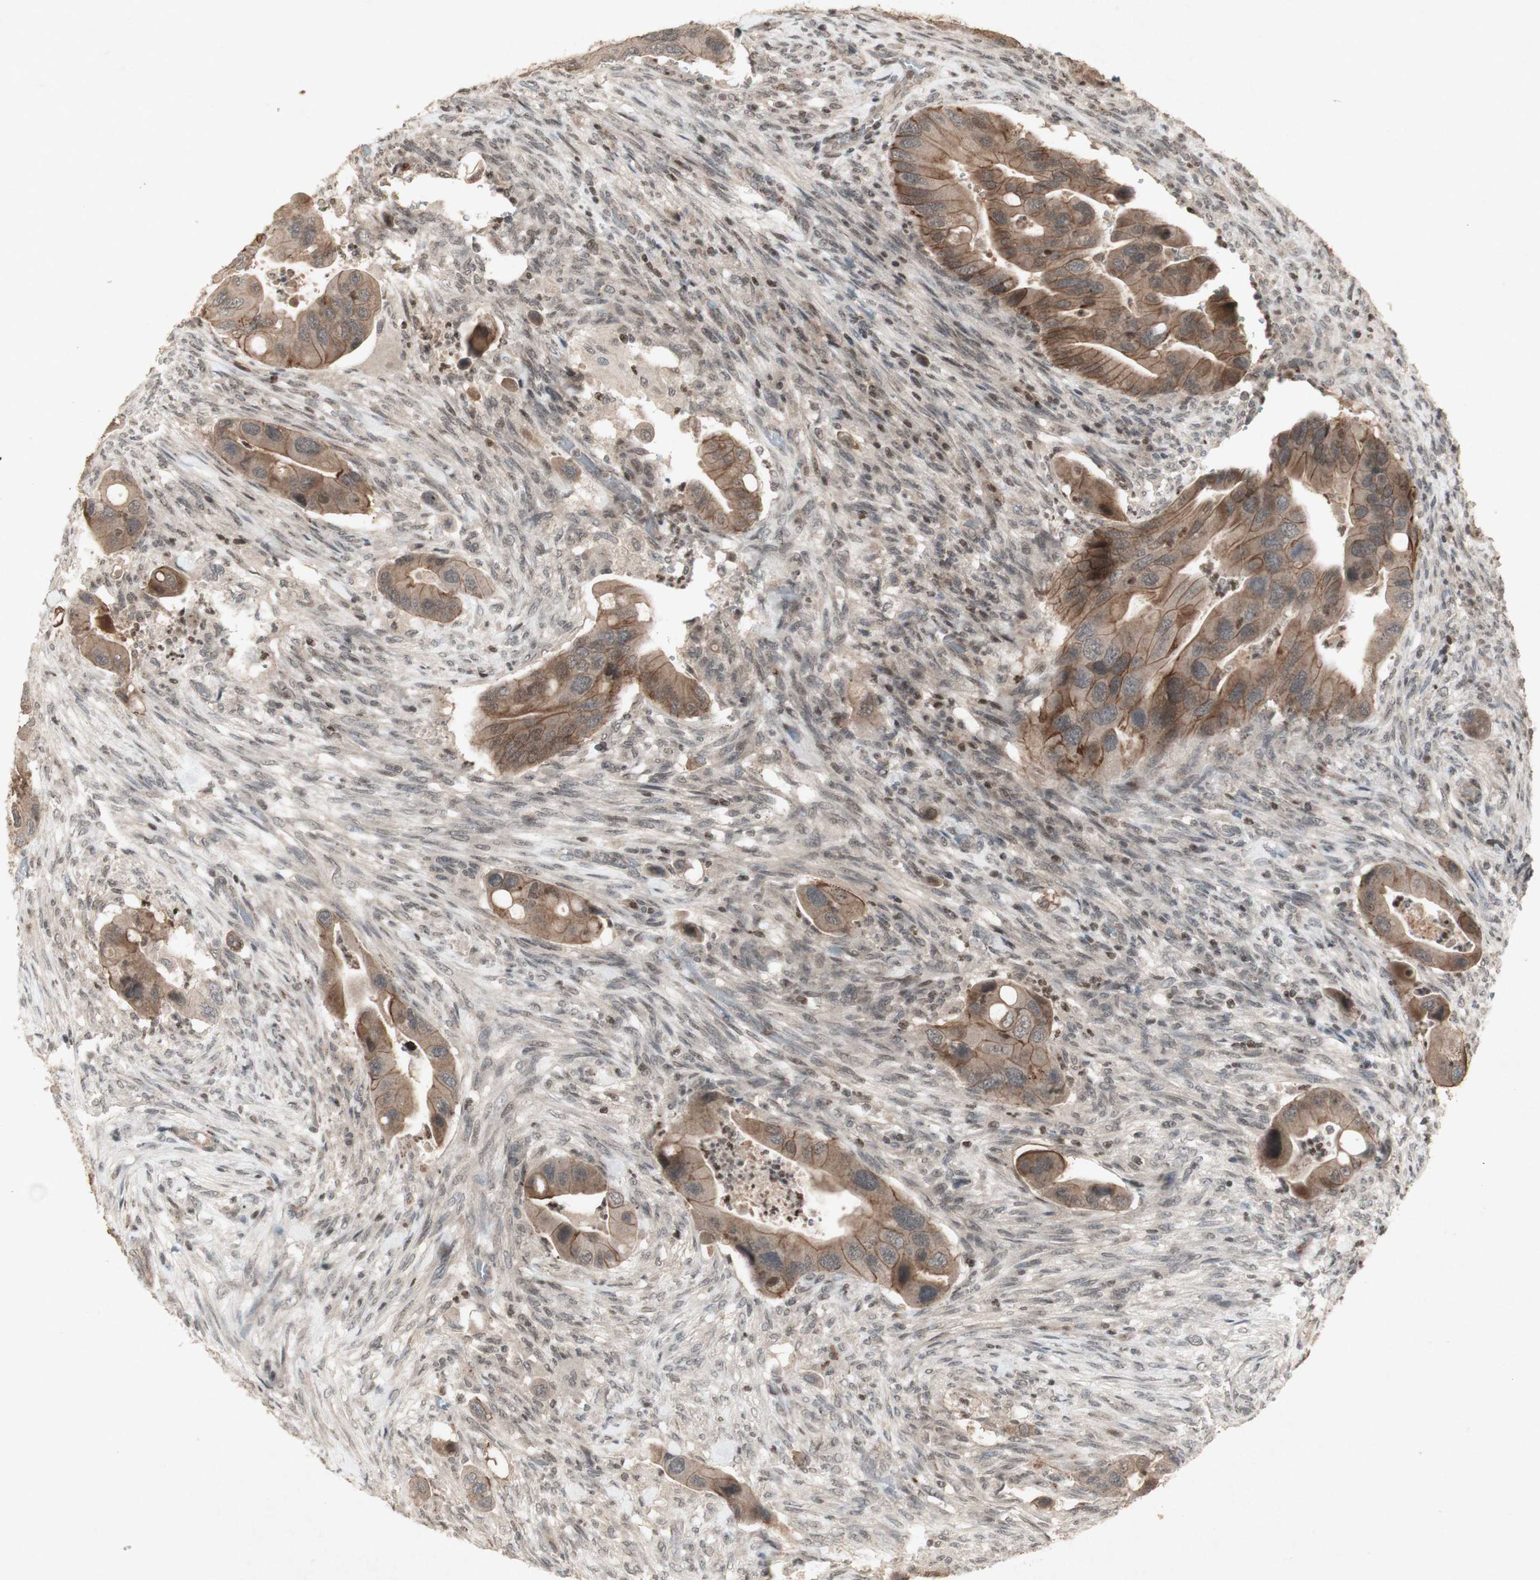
{"staining": {"intensity": "weak", "quantity": ">75%", "location": "cytoplasmic/membranous"}, "tissue": "colorectal cancer", "cell_type": "Tumor cells", "image_type": "cancer", "snomed": [{"axis": "morphology", "description": "Adenocarcinoma, NOS"}, {"axis": "topography", "description": "Rectum"}], "caption": "An image of human colorectal cancer (adenocarcinoma) stained for a protein reveals weak cytoplasmic/membranous brown staining in tumor cells. (IHC, brightfield microscopy, high magnification).", "gene": "PLXNA1", "patient": {"sex": "female", "age": 57}}